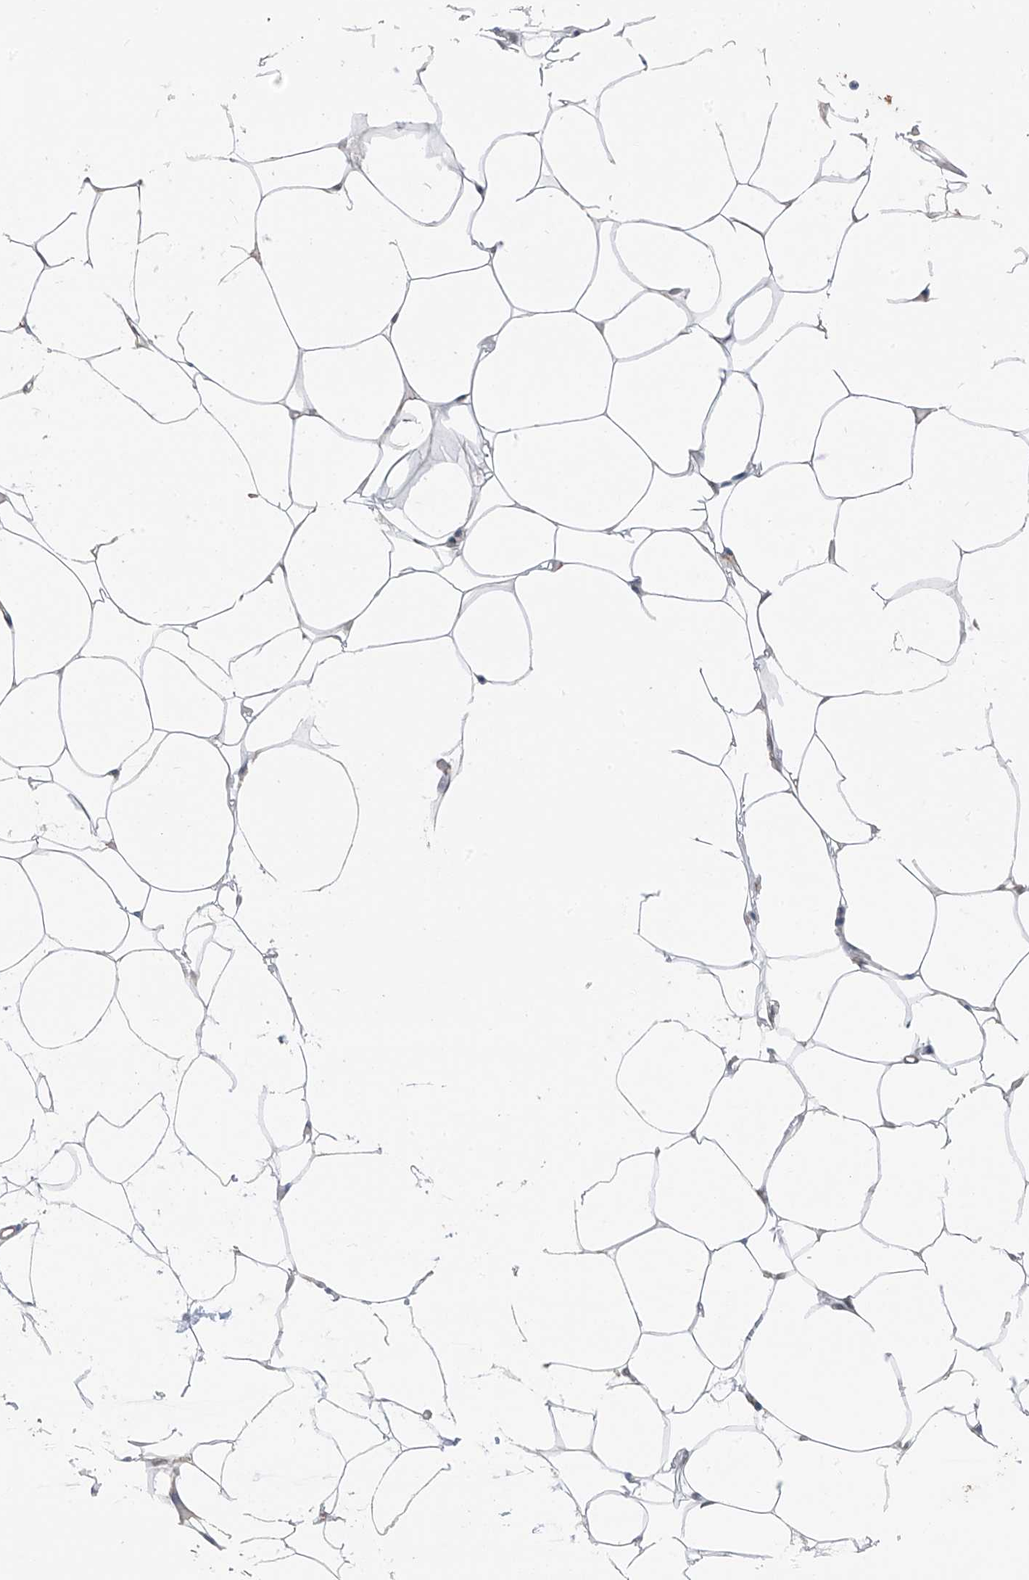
{"staining": {"intensity": "negative", "quantity": "none", "location": "none"}, "tissue": "adipose tissue", "cell_type": "Adipocytes", "image_type": "normal", "snomed": [{"axis": "morphology", "description": "Normal tissue, NOS"}, {"axis": "topography", "description": "Breast"}], "caption": "DAB (3,3'-diaminobenzidine) immunohistochemical staining of unremarkable human adipose tissue exhibits no significant staining in adipocytes.", "gene": "SYN3", "patient": {"sex": "female", "age": 23}}